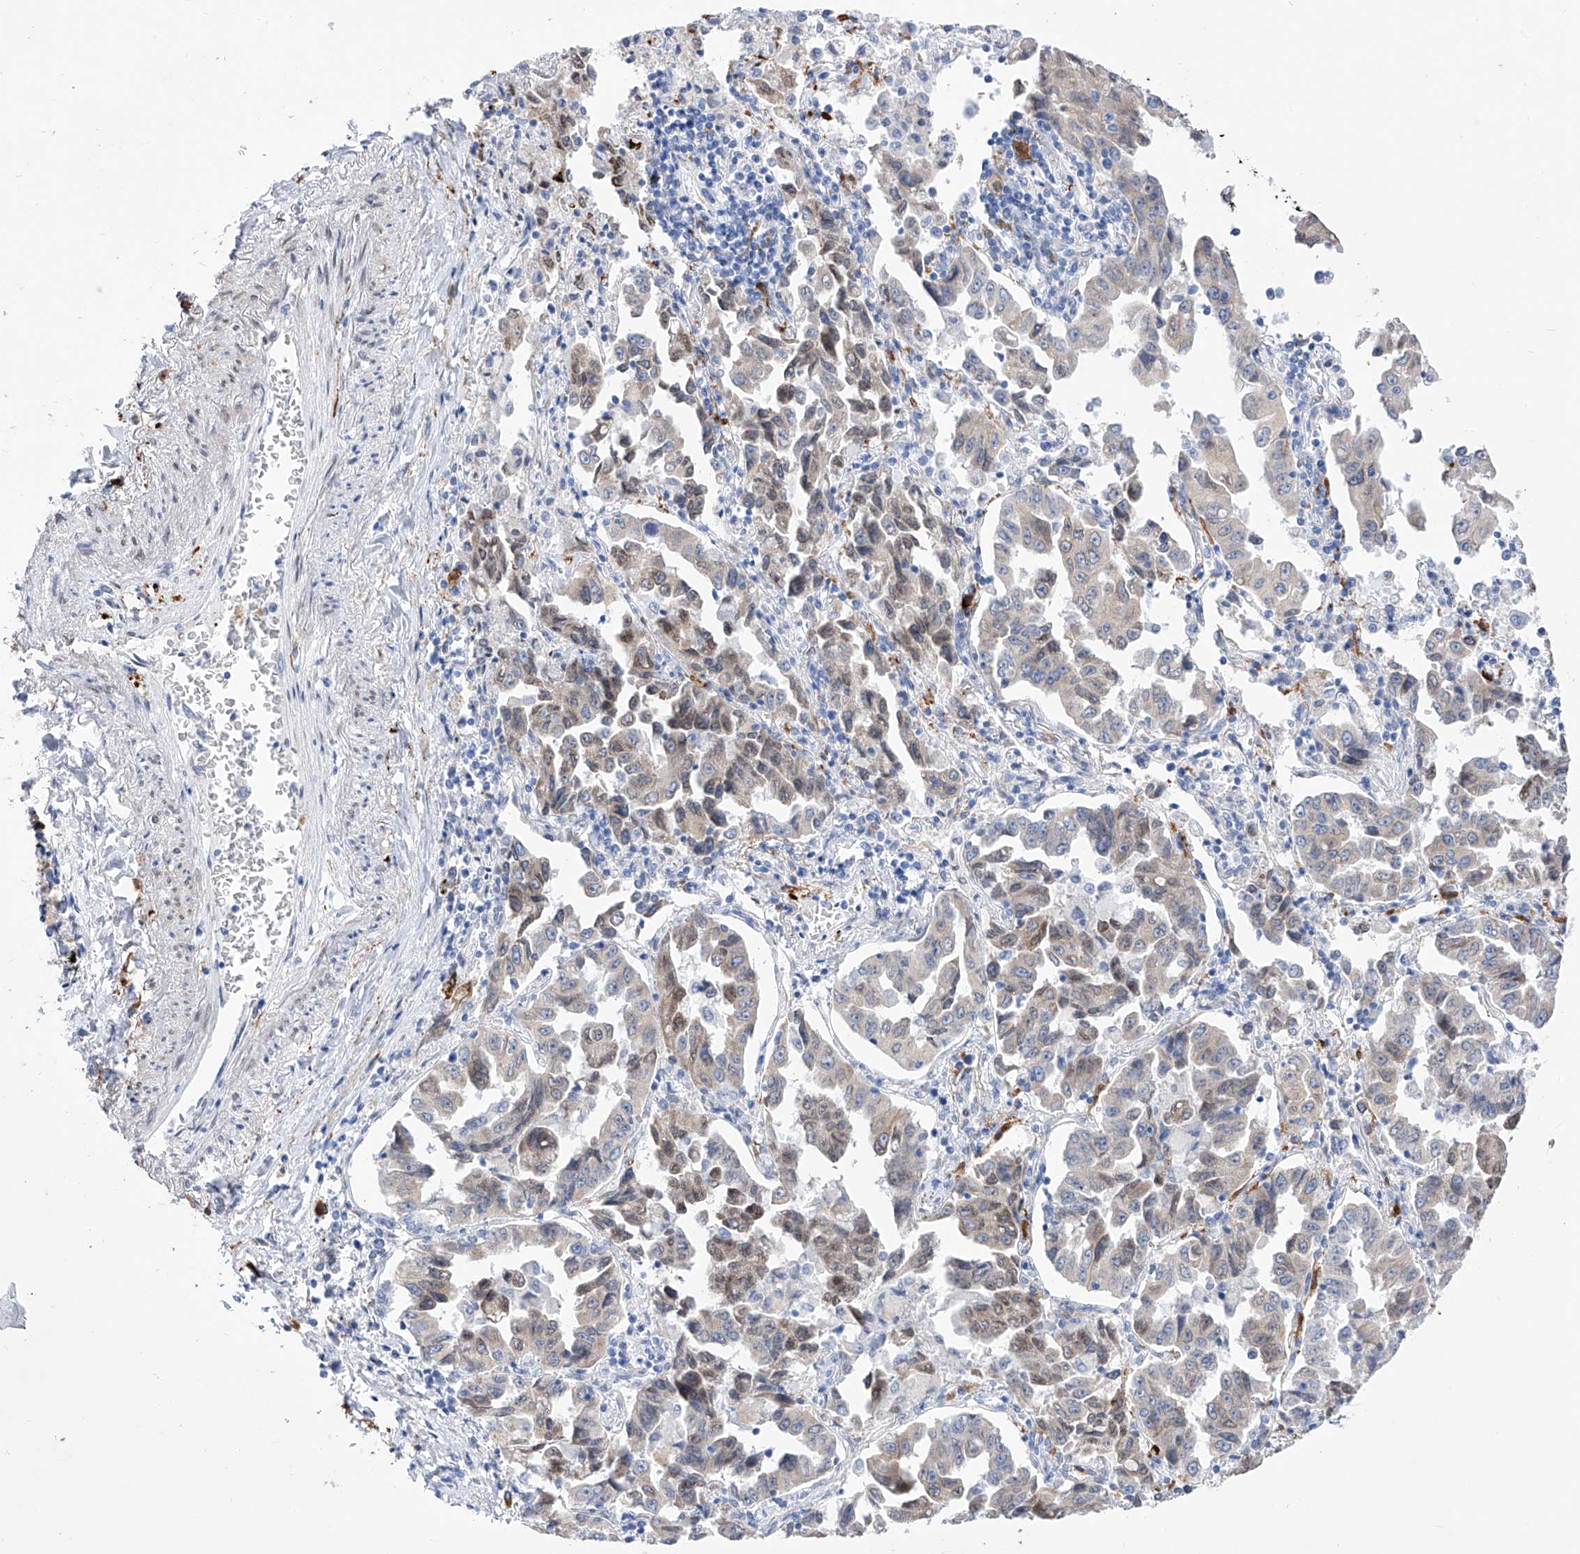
{"staining": {"intensity": "weak", "quantity": "25%-75%", "location": "cytoplasmic/membranous,nuclear"}, "tissue": "lung cancer", "cell_type": "Tumor cells", "image_type": "cancer", "snomed": [{"axis": "morphology", "description": "Adenocarcinoma, NOS"}, {"axis": "topography", "description": "Lung"}], "caption": "Immunohistochemical staining of human lung adenocarcinoma demonstrates weak cytoplasmic/membranous and nuclear protein staining in about 25%-75% of tumor cells.", "gene": "LCLAT1", "patient": {"sex": "female", "age": 51}}